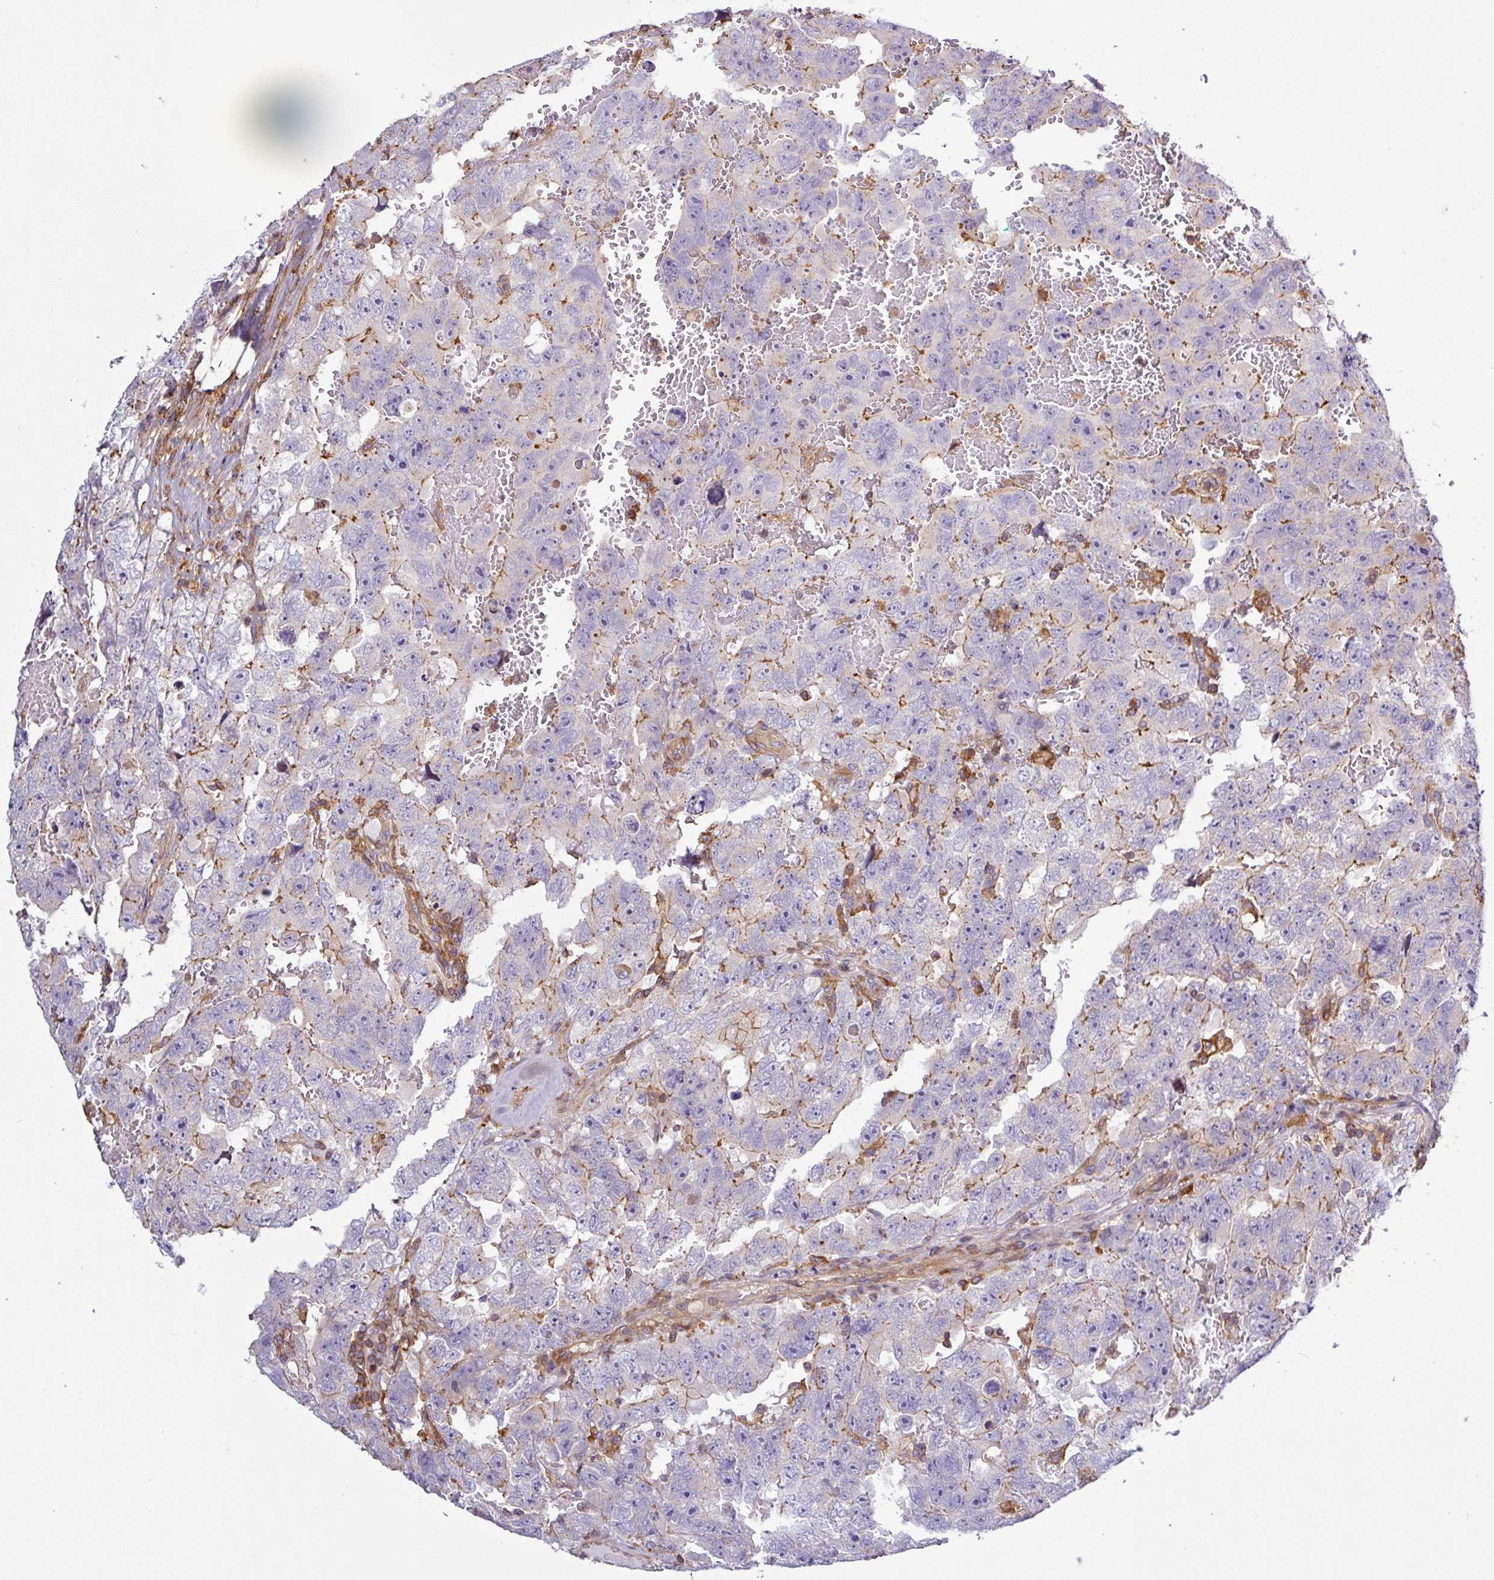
{"staining": {"intensity": "weak", "quantity": "25%-75%", "location": "cytoplasmic/membranous"}, "tissue": "testis cancer", "cell_type": "Tumor cells", "image_type": "cancer", "snomed": [{"axis": "morphology", "description": "Carcinoma, Embryonal, NOS"}, {"axis": "topography", "description": "Testis"}], "caption": "High-magnification brightfield microscopy of testis cancer (embryonal carcinoma) stained with DAB (brown) and counterstained with hematoxylin (blue). tumor cells exhibit weak cytoplasmic/membranous positivity is present in about25%-75% of cells. (DAB IHC, brown staining for protein, blue staining for nuclei).", "gene": "ACTR3", "patient": {"sex": "male", "age": 45}}